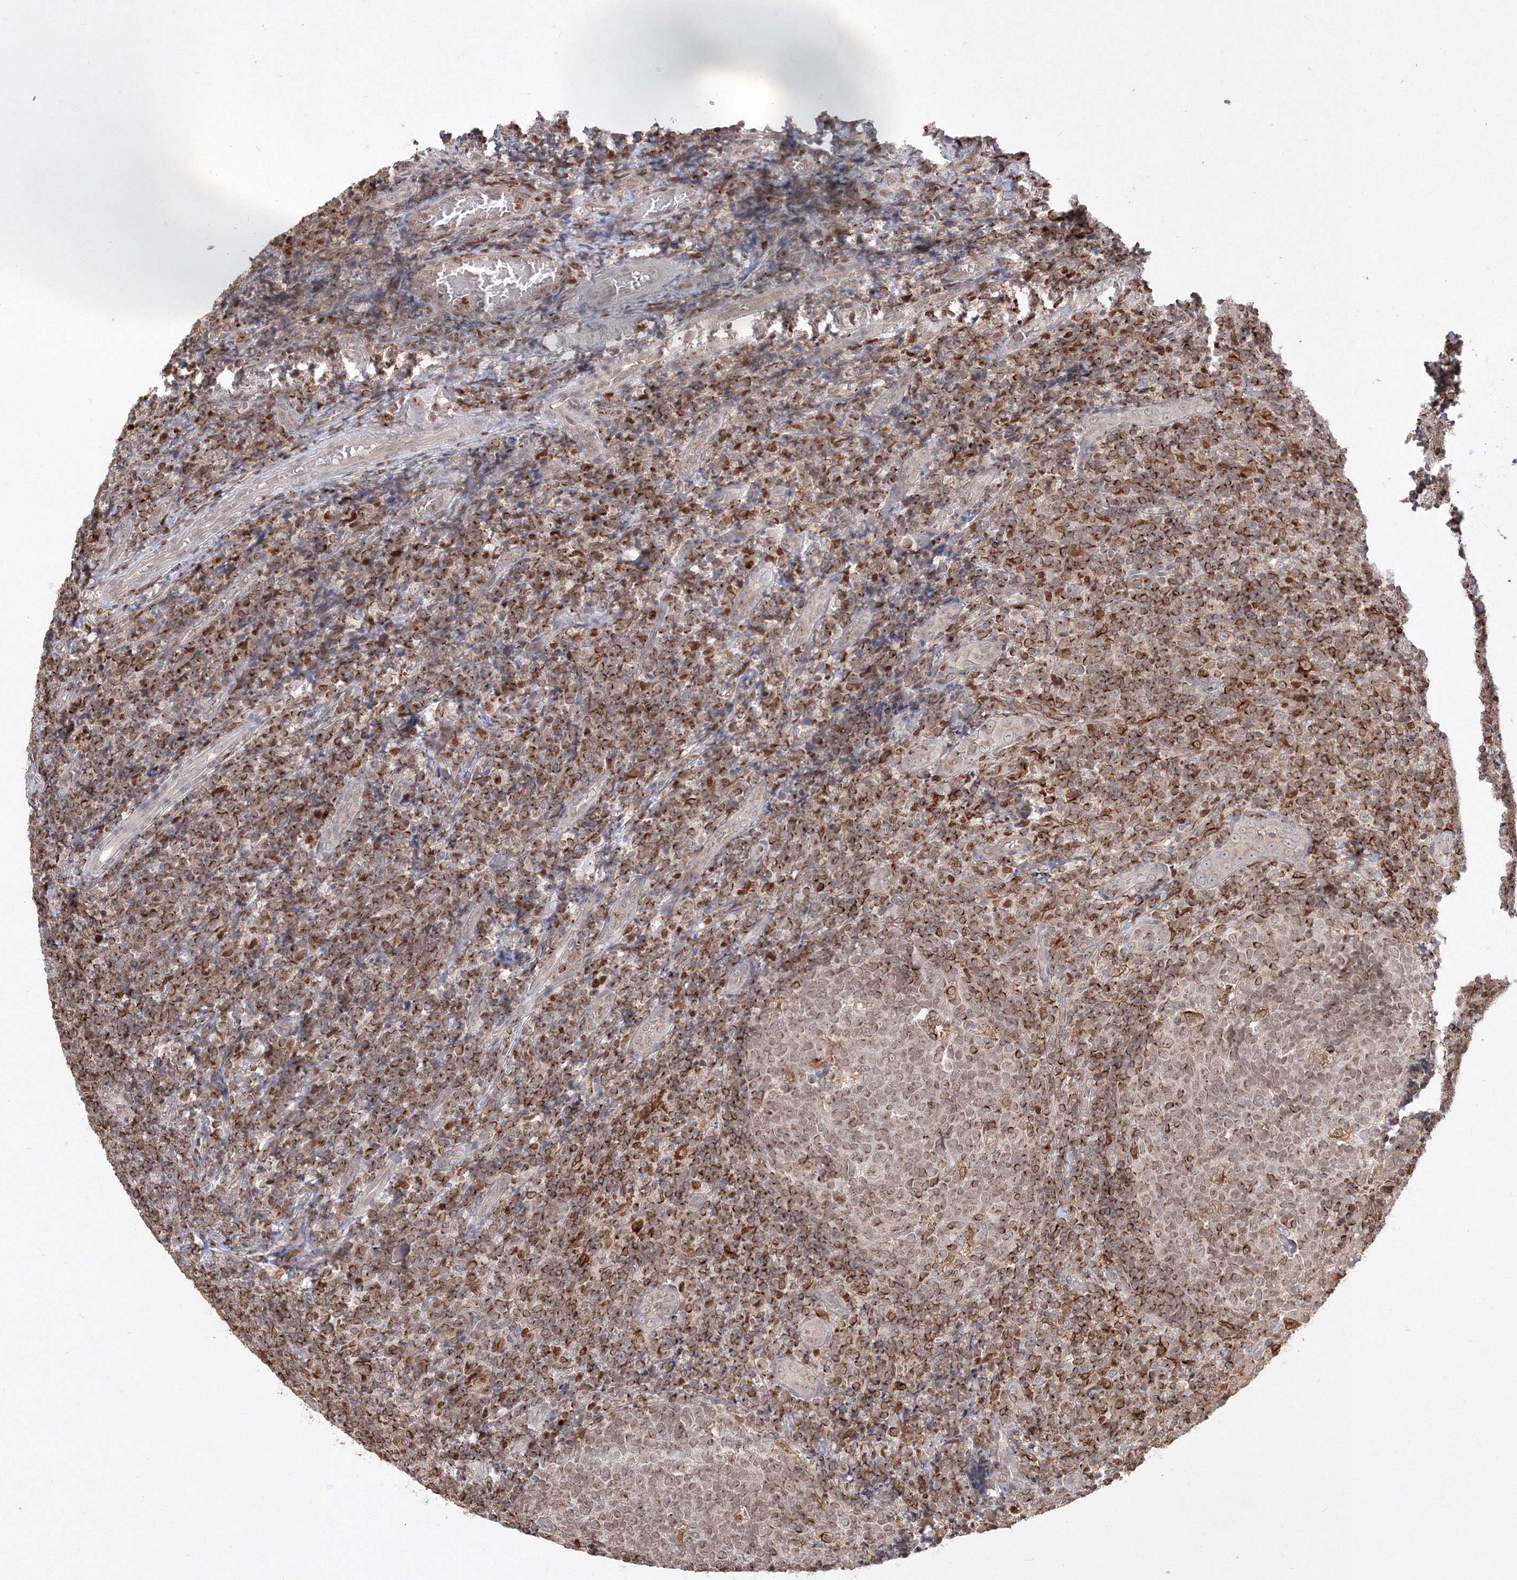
{"staining": {"intensity": "moderate", "quantity": "25%-75%", "location": "cytoplasmic/membranous"}, "tissue": "tonsil", "cell_type": "Germinal center cells", "image_type": "normal", "snomed": [{"axis": "morphology", "description": "Normal tissue, NOS"}, {"axis": "topography", "description": "Tonsil"}], "caption": "This is an image of immunohistochemistry (IHC) staining of benign tonsil, which shows moderate staining in the cytoplasmic/membranous of germinal center cells.", "gene": "TMEM50B", "patient": {"sex": "female", "age": 19}}